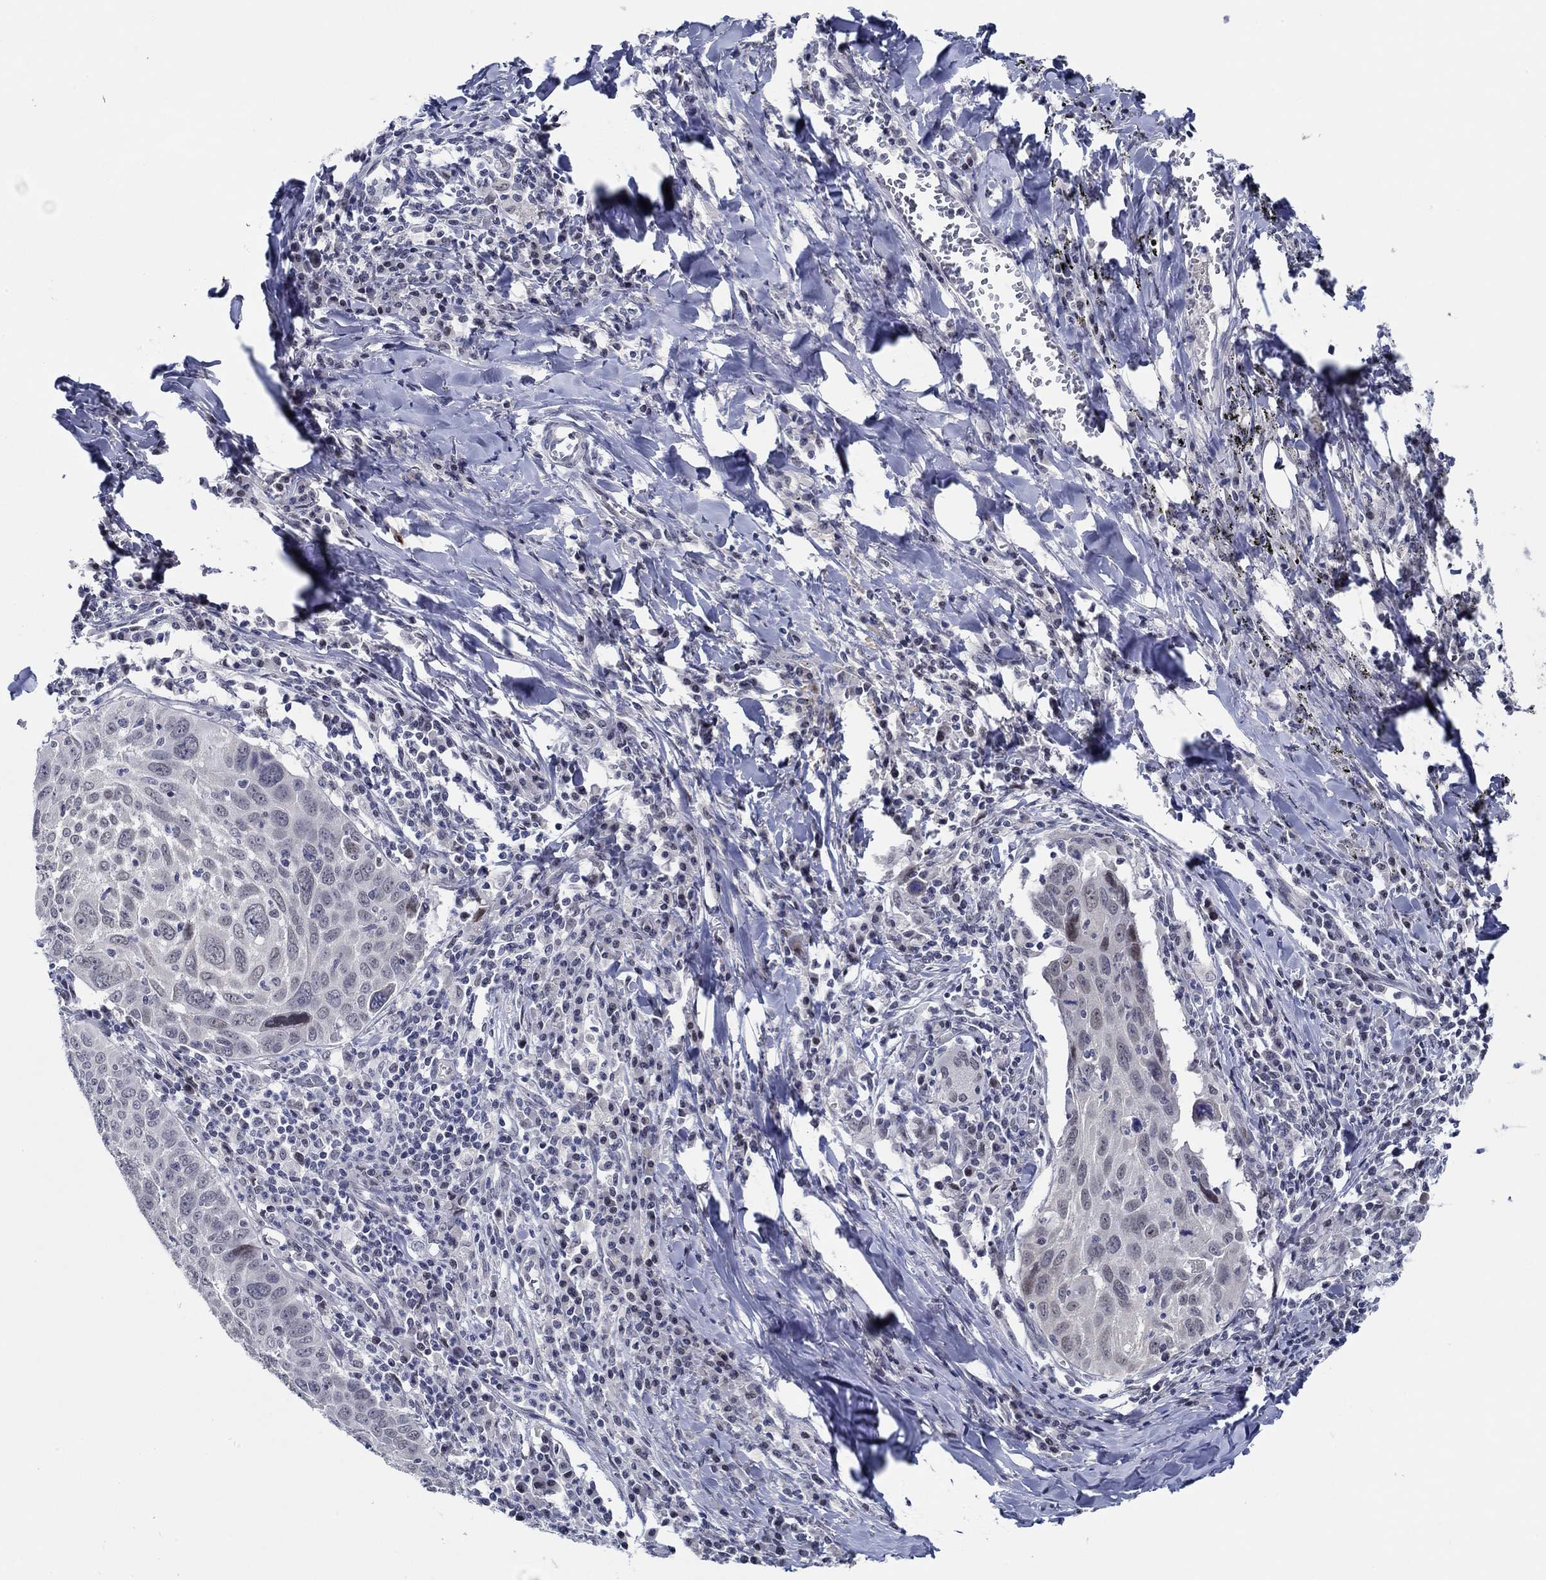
{"staining": {"intensity": "negative", "quantity": "none", "location": "none"}, "tissue": "lung cancer", "cell_type": "Tumor cells", "image_type": "cancer", "snomed": [{"axis": "morphology", "description": "Squamous cell carcinoma, NOS"}, {"axis": "topography", "description": "Lung"}], "caption": "An immunohistochemistry micrograph of lung squamous cell carcinoma is shown. There is no staining in tumor cells of lung squamous cell carcinoma. (DAB IHC with hematoxylin counter stain).", "gene": "SLC34A1", "patient": {"sex": "male", "age": 57}}